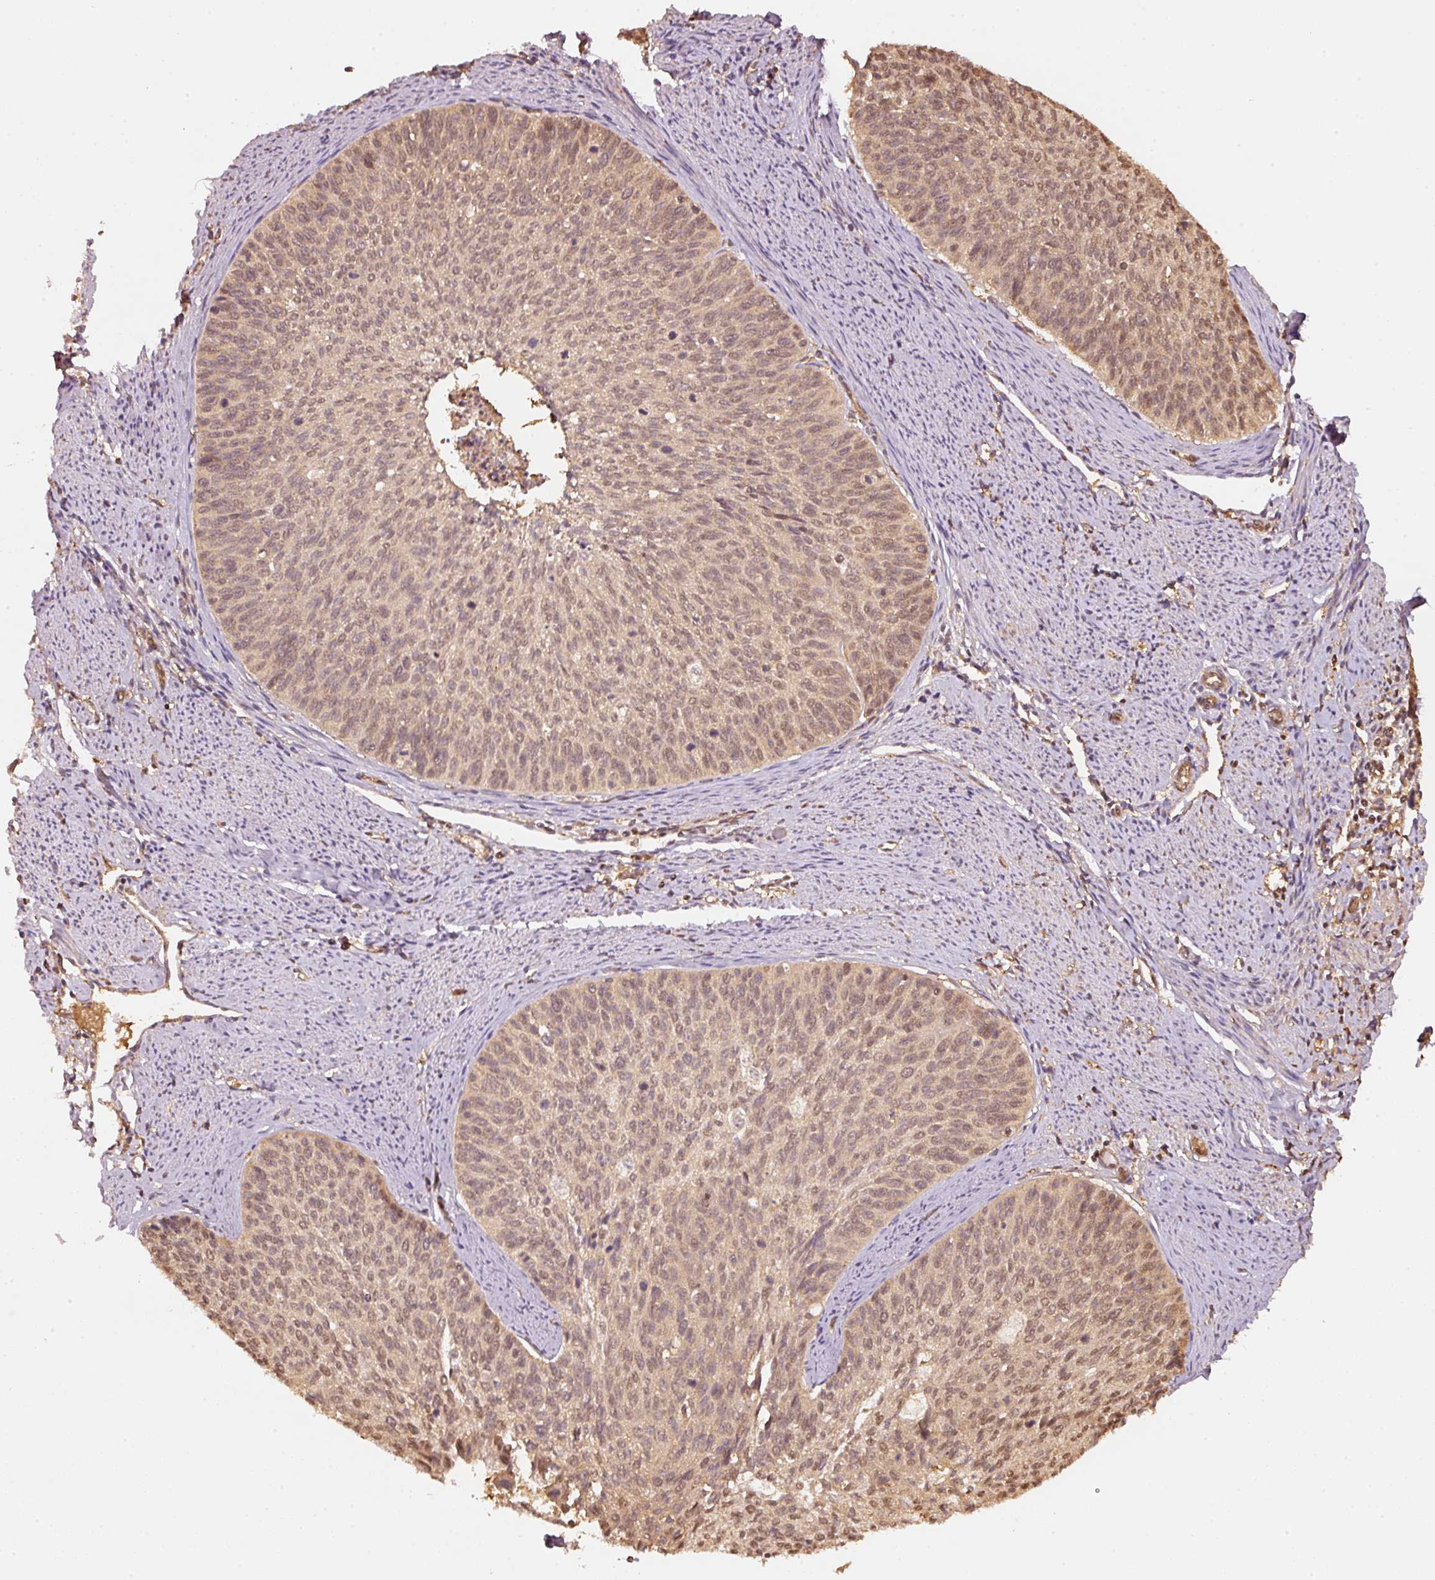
{"staining": {"intensity": "weak", "quantity": ">75%", "location": "nuclear"}, "tissue": "cervical cancer", "cell_type": "Tumor cells", "image_type": "cancer", "snomed": [{"axis": "morphology", "description": "Squamous cell carcinoma, NOS"}, {"axis": "topography", "description": "Cervix"}], "caption": "The image reveals staining of cervical cancer, revealing weak nuclear protein positivity (brown color) within tumor cells.", "gene": "STAU1", "patient": {"sex": "female", "age": 55}}